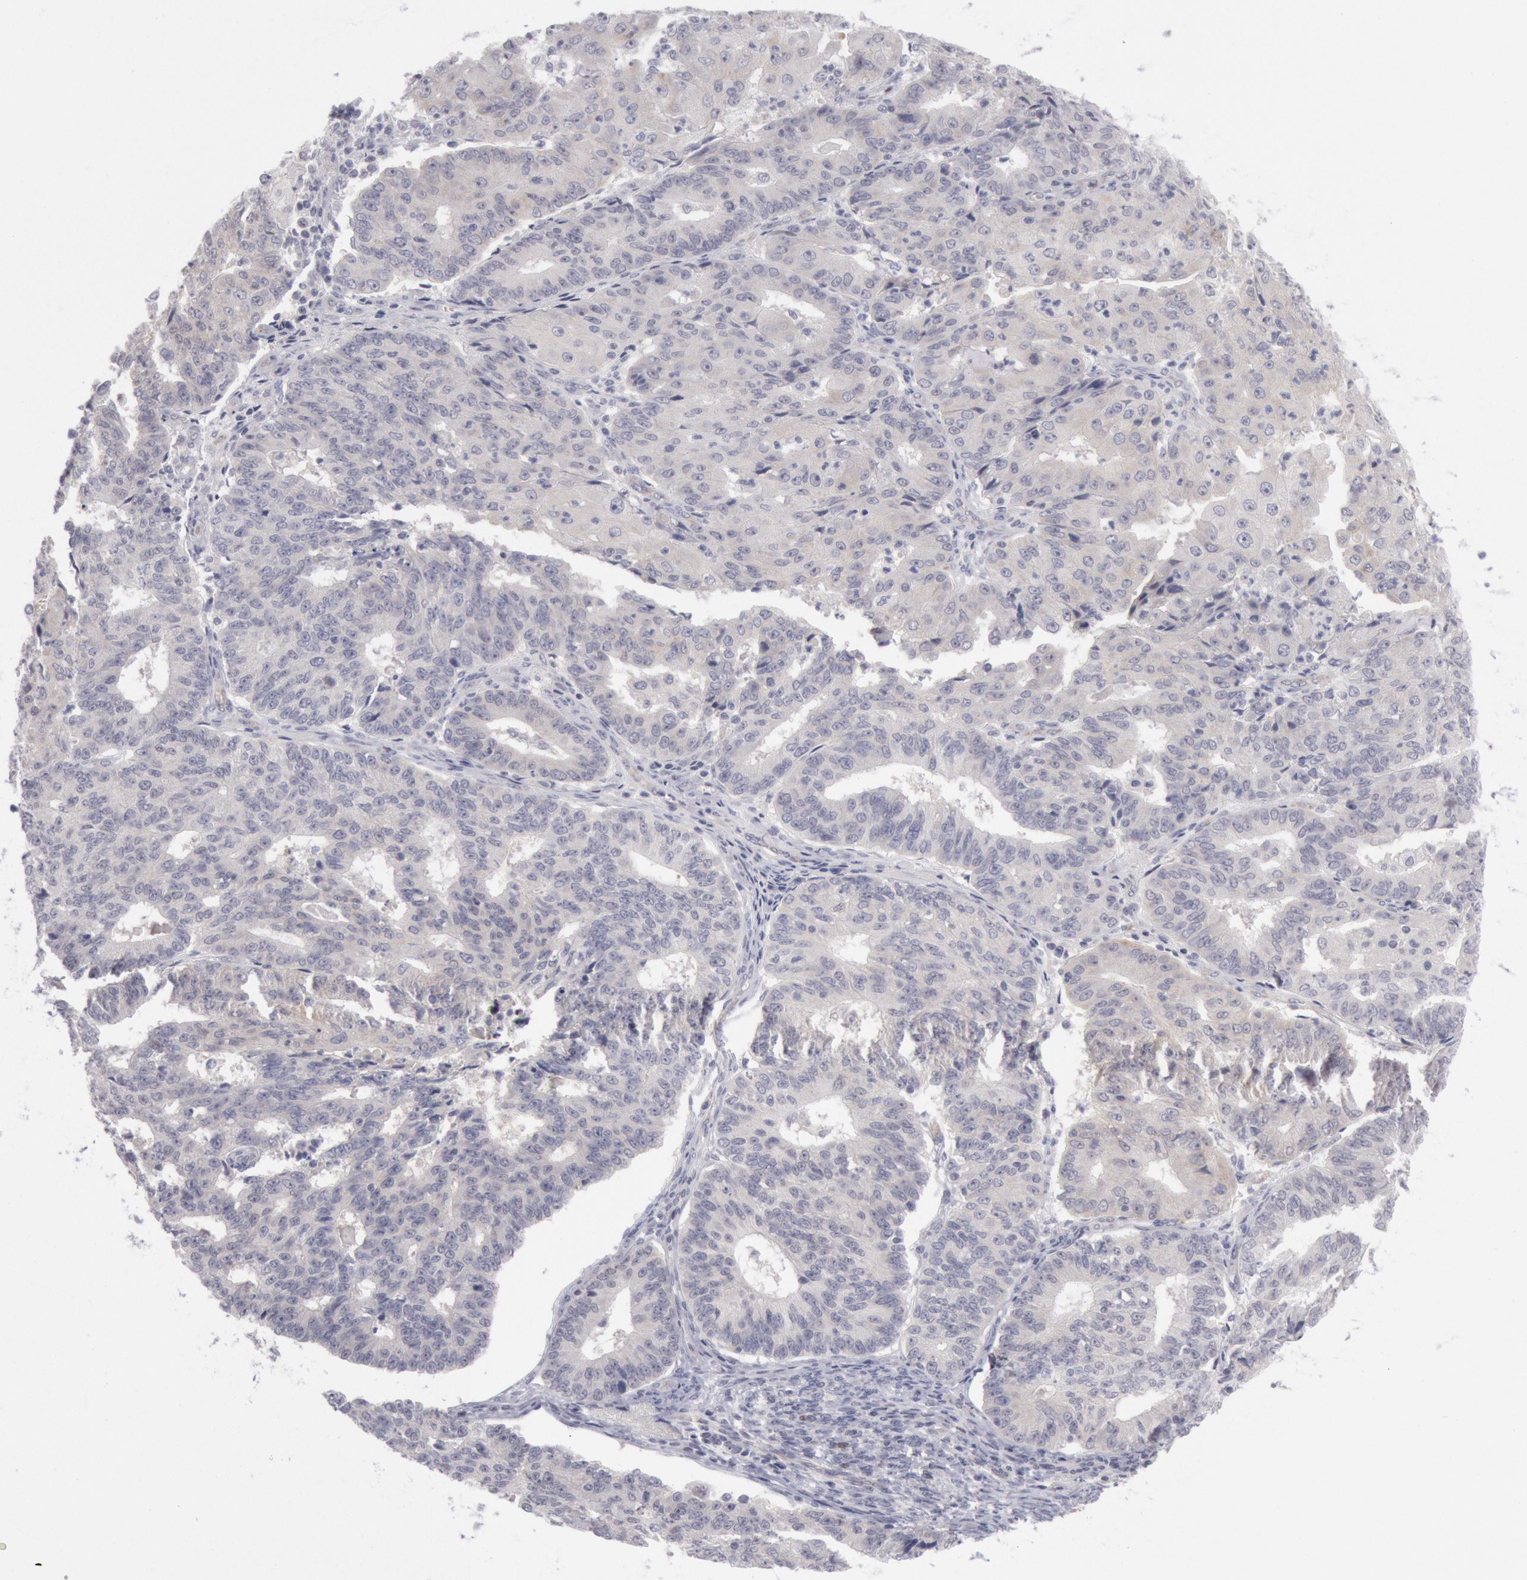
{"staining": {"intensity": "weak", "quantity": "<25%", "location": "cytoplasmic/membranous"}, "tissue": "endometrial cancer", "cell_type": "Tumor cells", "image_type": "cancer", "snomed": [{"axis": "morphology", "description": "Adenocarcinoma, NOS"}, {"axis": "topography", "description": "Endometrium"}], "caption": "Tumor cells show no significant protein expression in endometrial adenocarcinoma.", "gene": "JOSD1", "patient": {"sex": "female", "age": 56}}